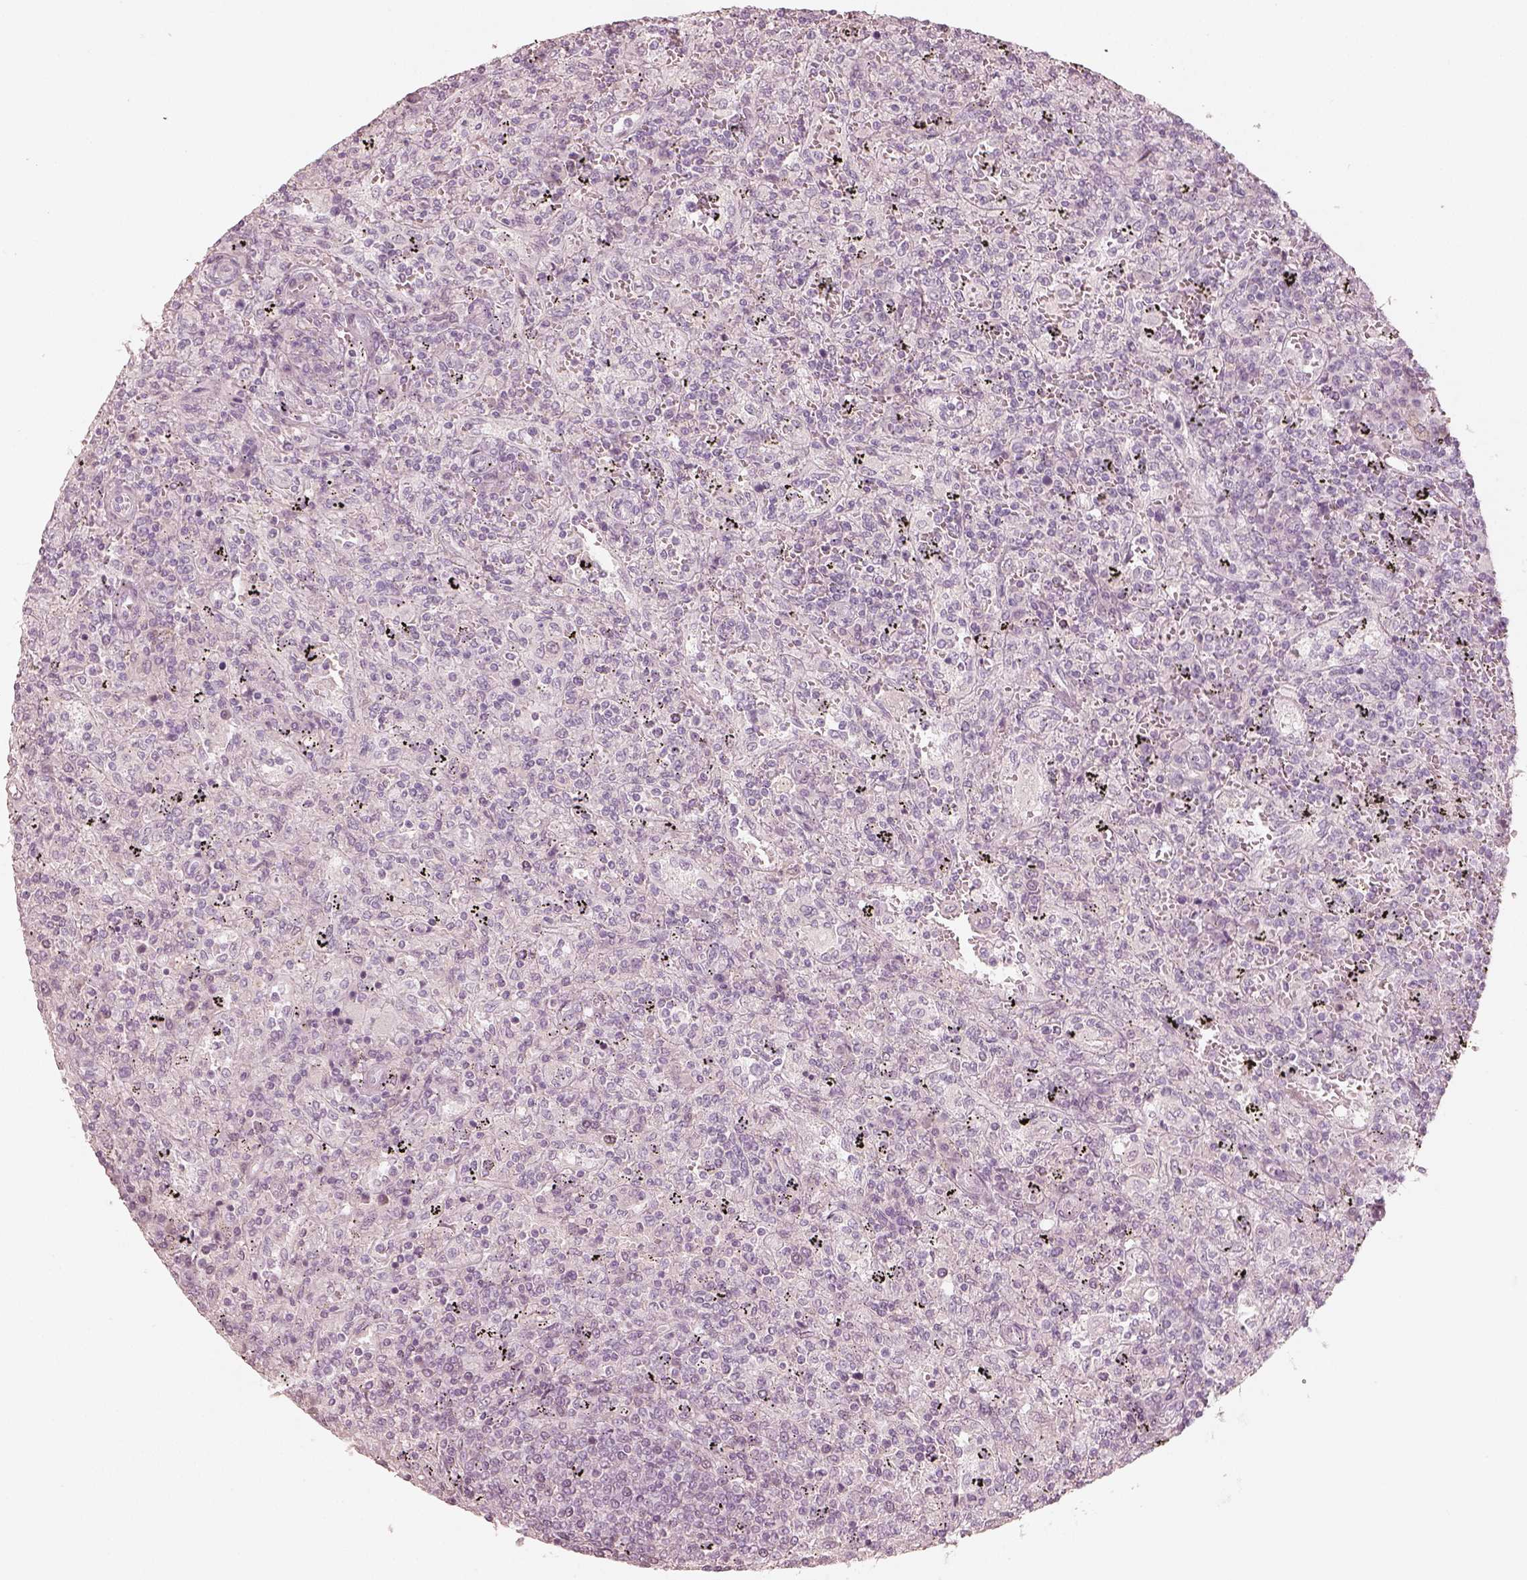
{"staining": {"intensity": "negative", "quantity": "none", "location": "none"}, "tissue": "lymphoma", "cell_type": "Tumor cells", "image_type": "cancer", "snomed": [{"axis": "morphology", "description": "Malignant lymphoma, non-Hodgkin's type, Low grade"}, {"axis": "topography", "description": "Spleen"}], "caption": "Tumor cells are negative for brown protein staining in low-grade malignant lymphoma, non-Hodgkin's type. The staining is performed using DAB brown chromogen with nuclei counter-stained in using hematoxylin.", "gene": "KRT82", "patient": {"sex": "male", "age": 62}}